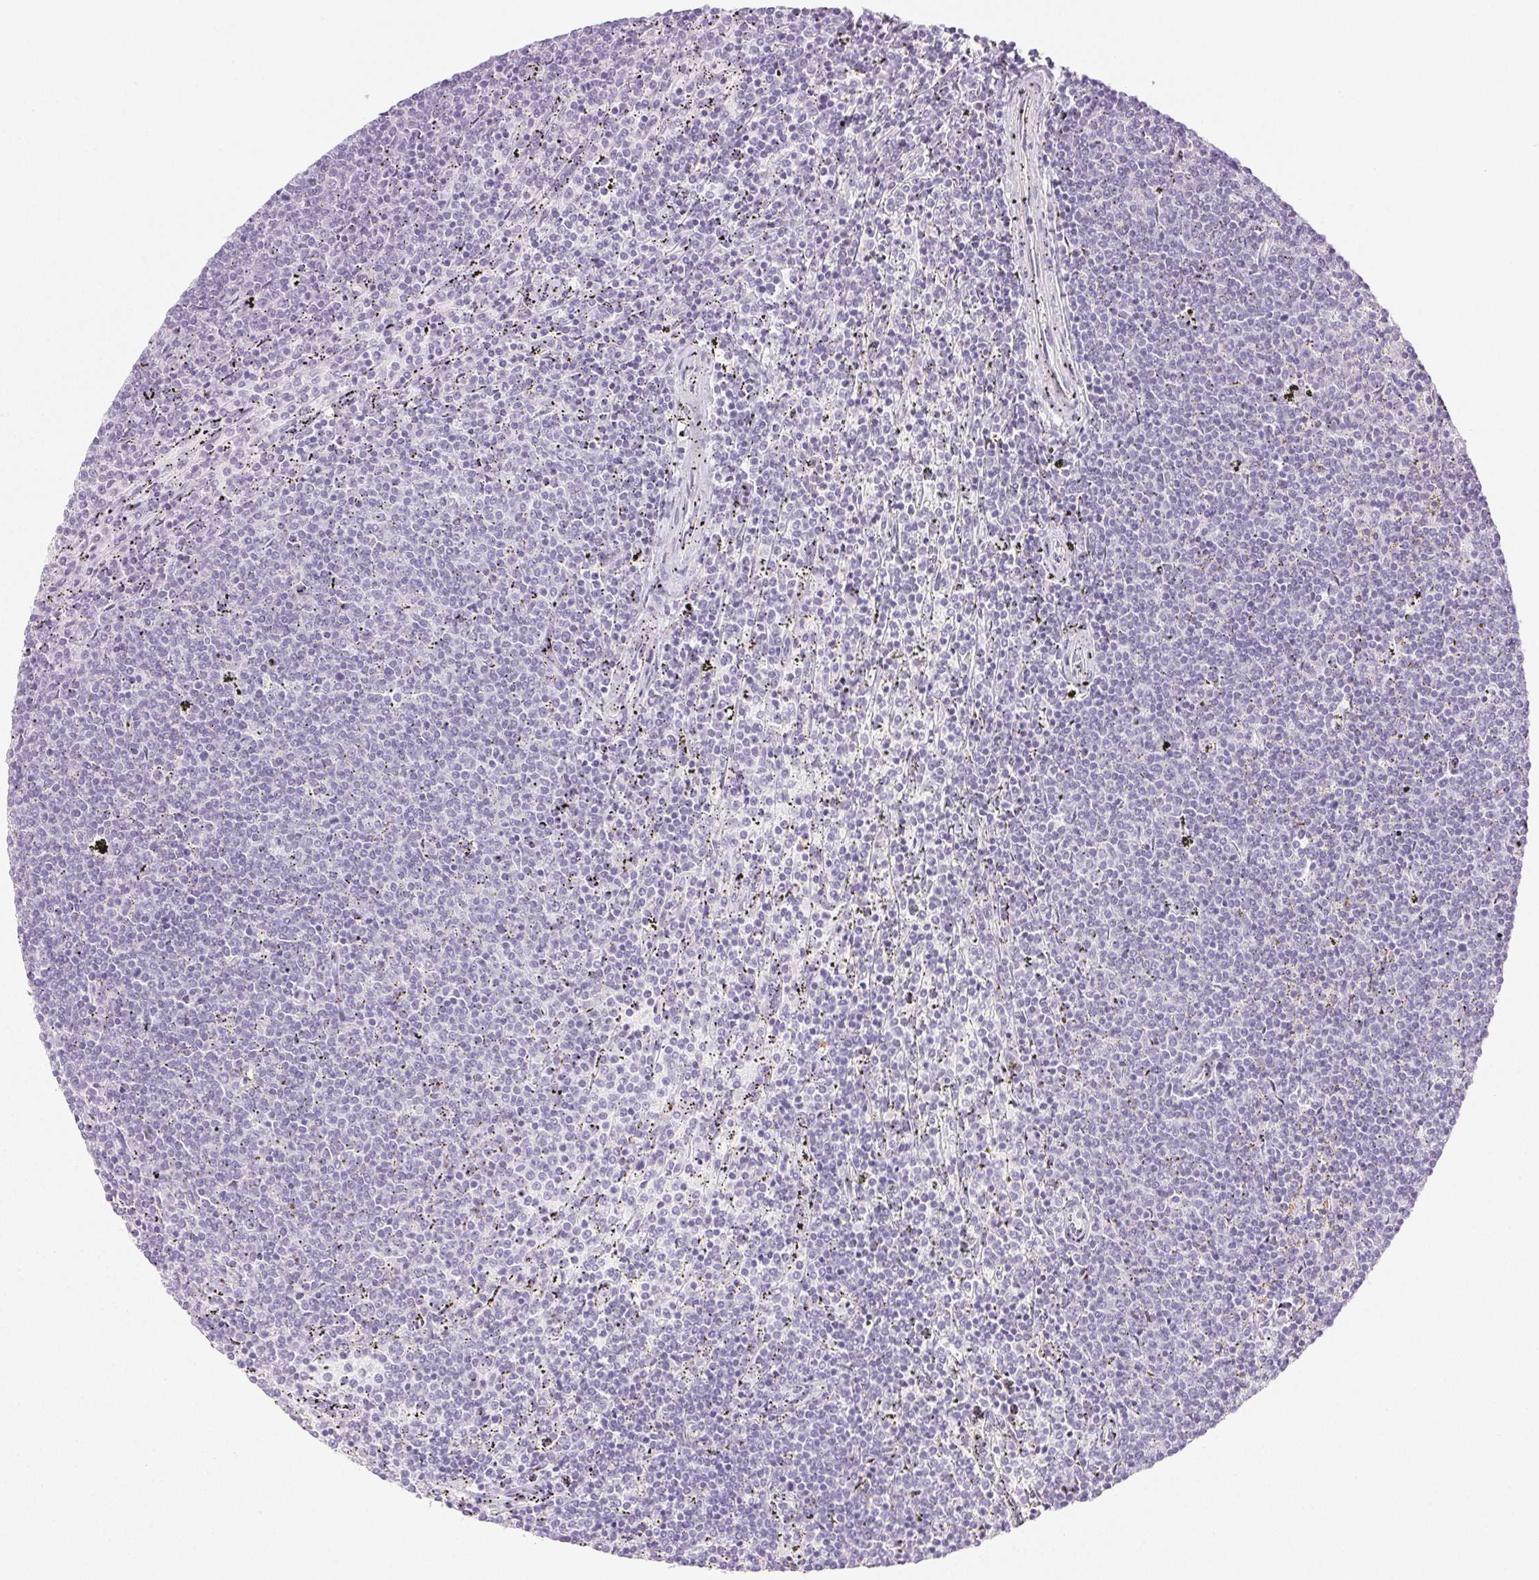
{"staining": {"intensity": "negative", "quantity": "none", "location": "none"}, "tissue": "lymphoma", "cell_type": "Tumor cells", "image_type": "cancer", "snomed": [{"axis": "morphology", "description": "Malignant lymphoma, non-Hodgkin's type, Low grade"}, {"axis": "topography", "description": "Spleen"}], "caption": "High power microscopy photomicrograph of an IHC image of malignant lymphoma, non-Hodgkin's type (low-grade), revealing no significant staining in tumor cells.", "gene": "PI3", "patient": {"sex": "female", "age": 50}}